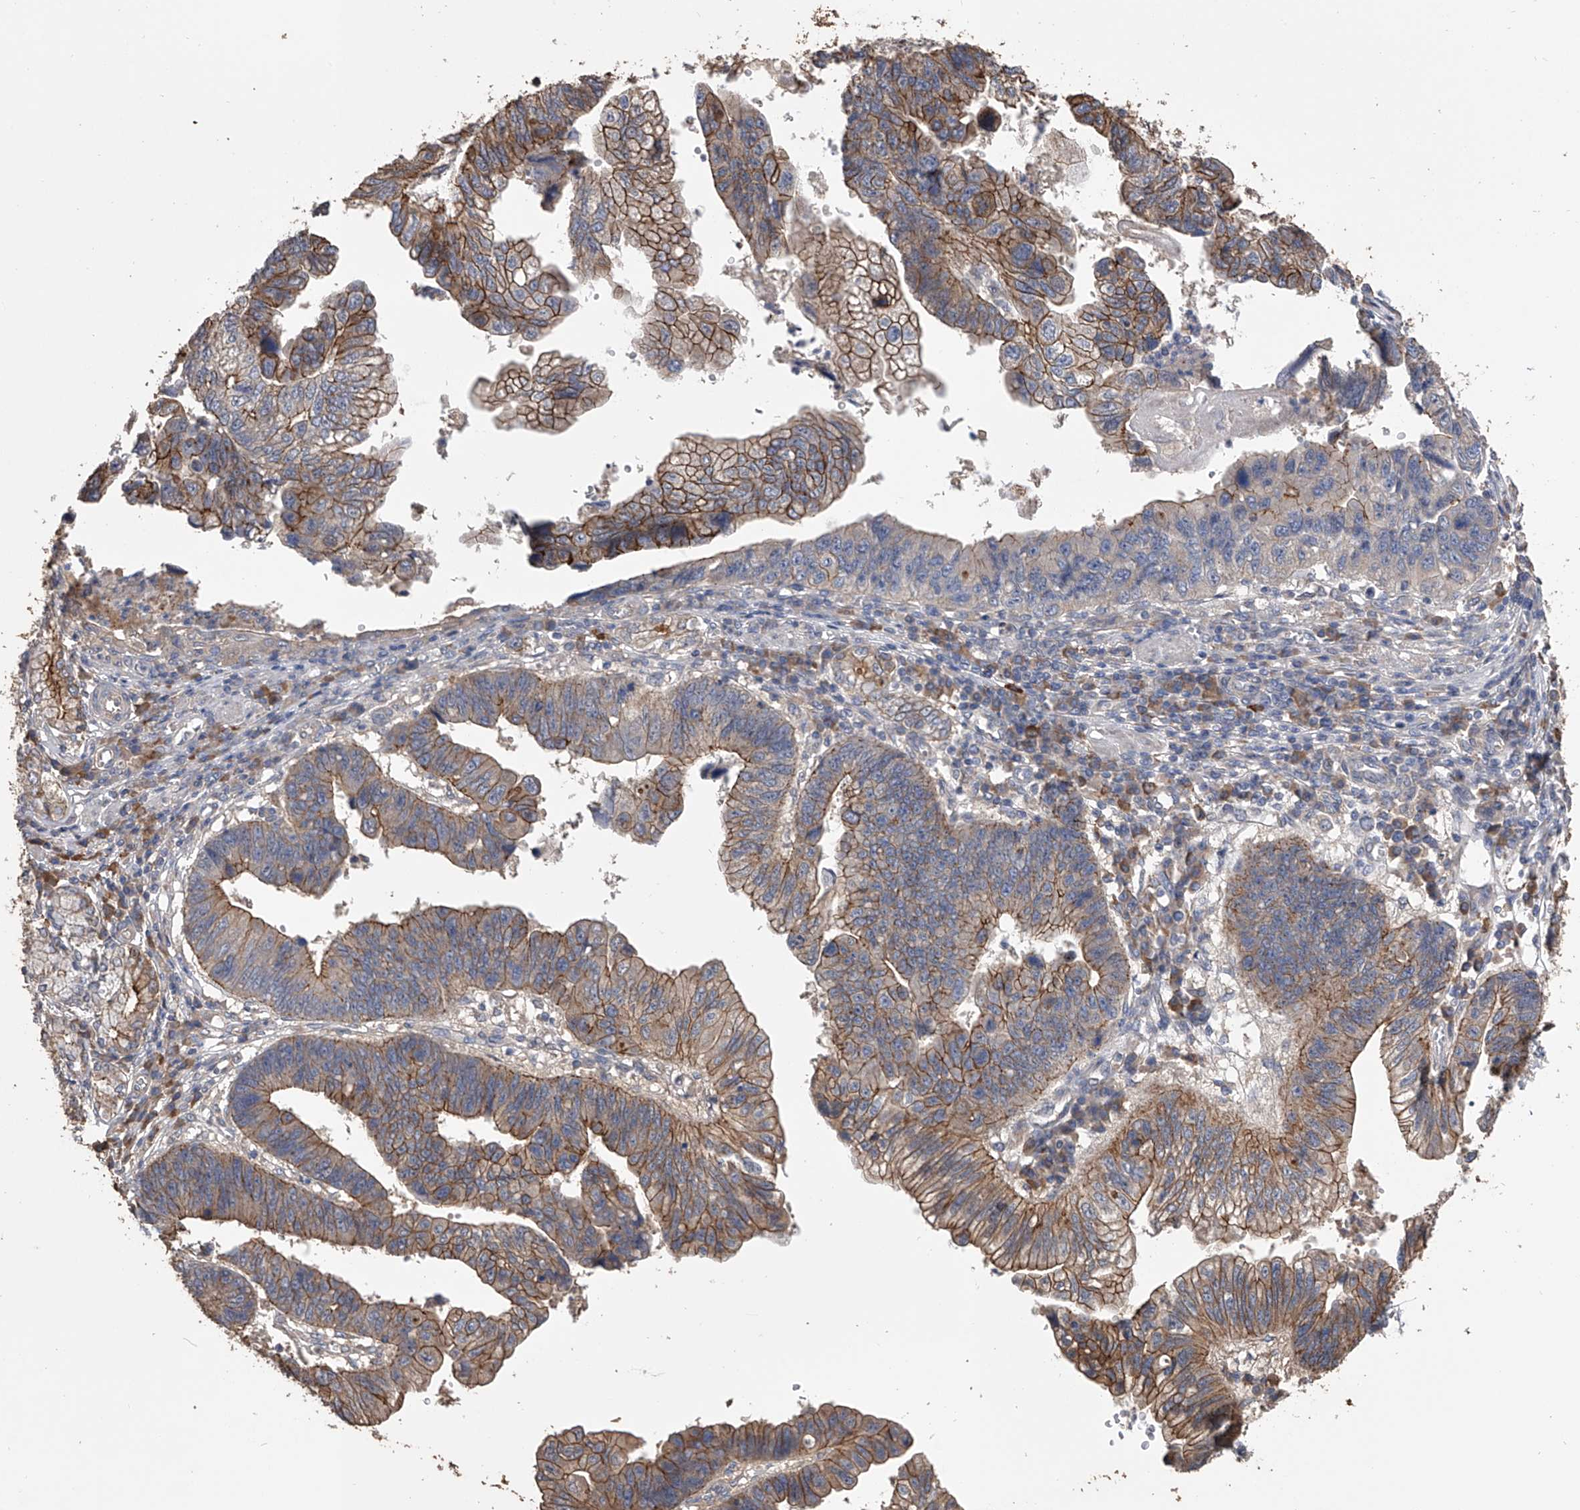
{"staining": {"intensity": "moderate", "quantity": ">75%", "location": "cytoplasmic/membranous"}, "tissue": "stomach cancer", "cell_type": "Tumor cells", "image_type": "cancer", "snomed": [{"axis": "morphology", "description": "Adenocarcinoma, NOS"}, {"axis": "topography", "description": "Stomach"}], "caption": "Immunohistochemistry image of stomach cancer stained for a protein (brown), which shows medium levels of moderate cytoplasmic/membranous staining in approximately >75% of tumor cells.", "gene": "ZNF343", "patient": {"sex": "male", "age": 59}}